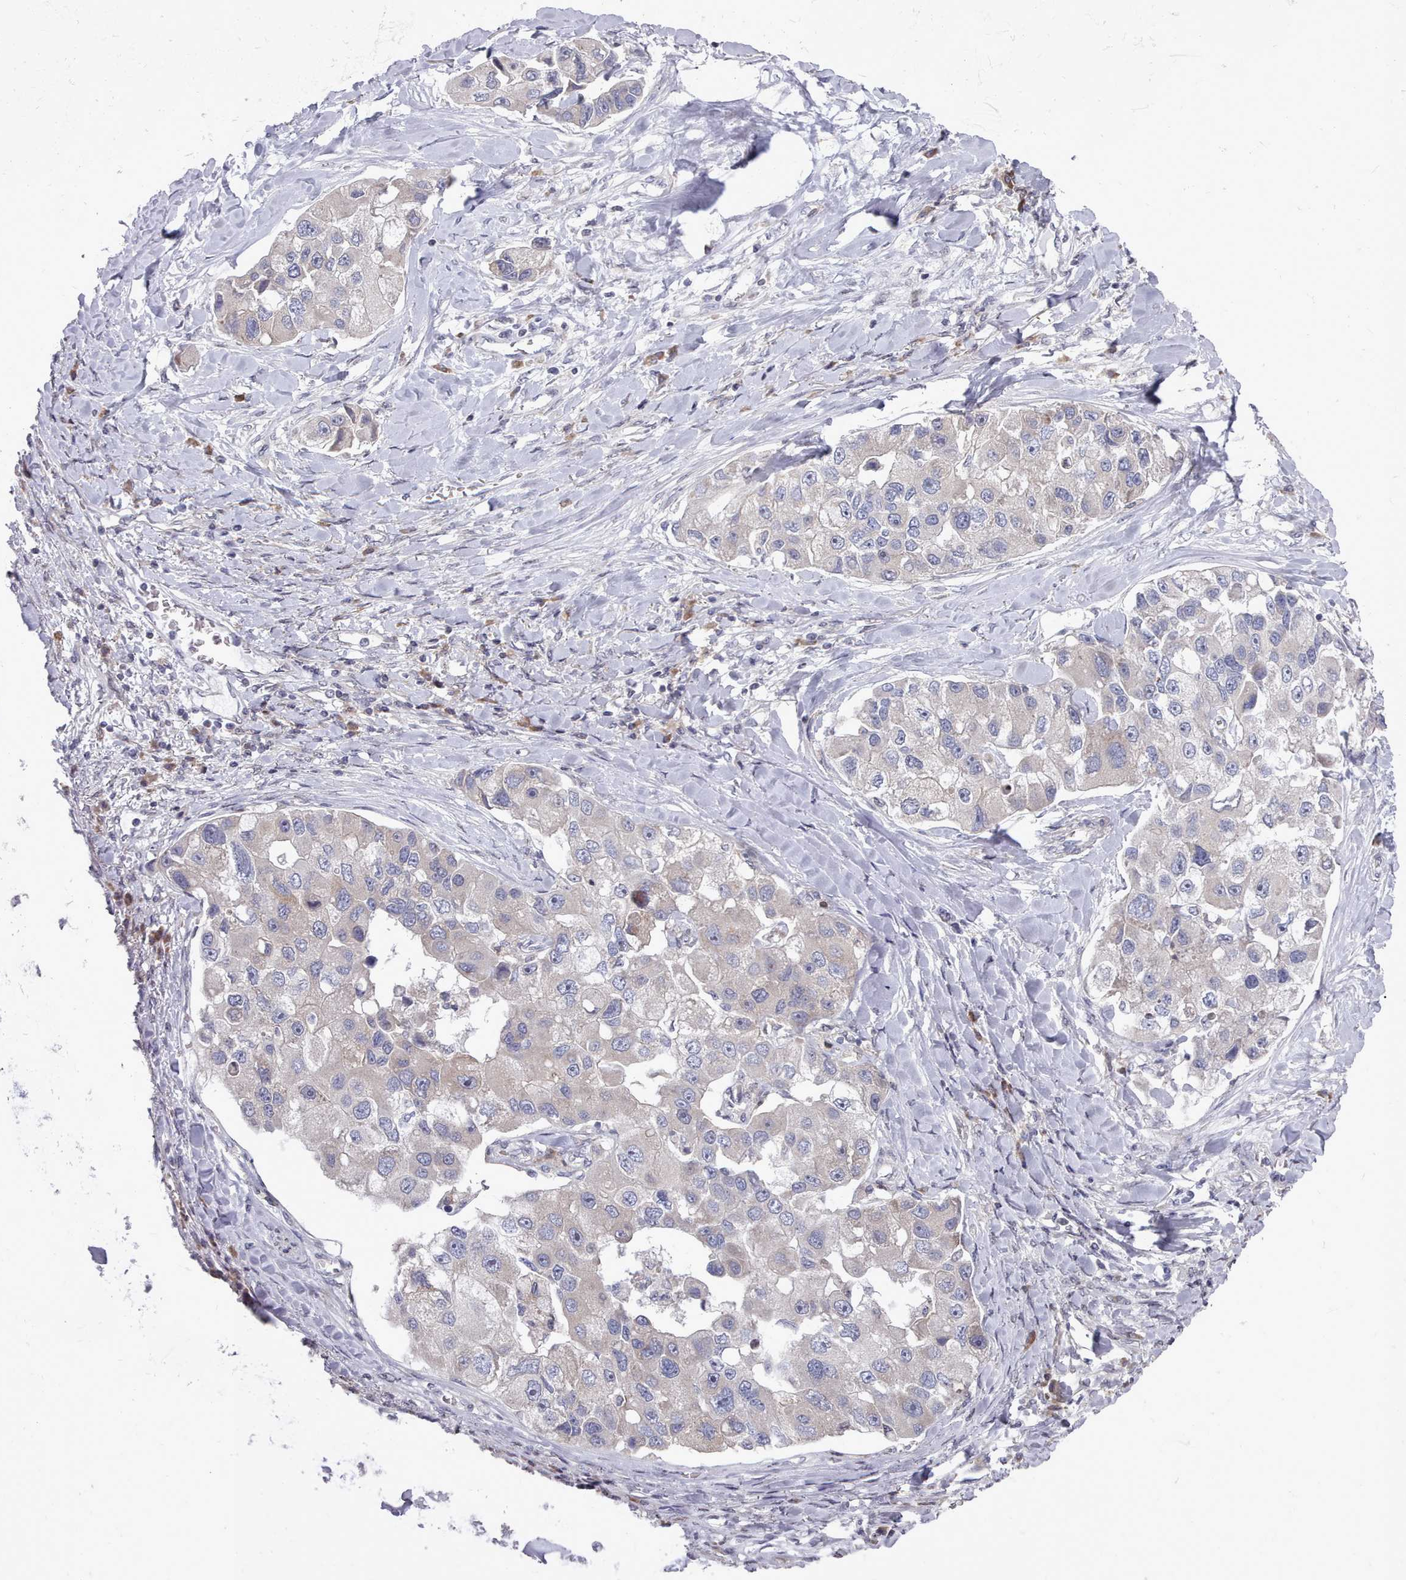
{"staining": {"intensity": "negative", "quantity": "none", "location": "none"}, "tissue": "lung cancer", "cell_type": "Tumor cells", "image_type": "cancer", "snomed": [{"axis": "morphology", "description": "Adenocarcinoma, NOS"}, {"axis": "topography", "description": "Lung"}], "caption": "An image of human lung cancer is negative for staining in tumor cells. (DAB immunohistochemistry visualized using brightfield microscopy, high magnification).", "gene": "ACKR3", "patient": {"sex": "female", "age": 54}}